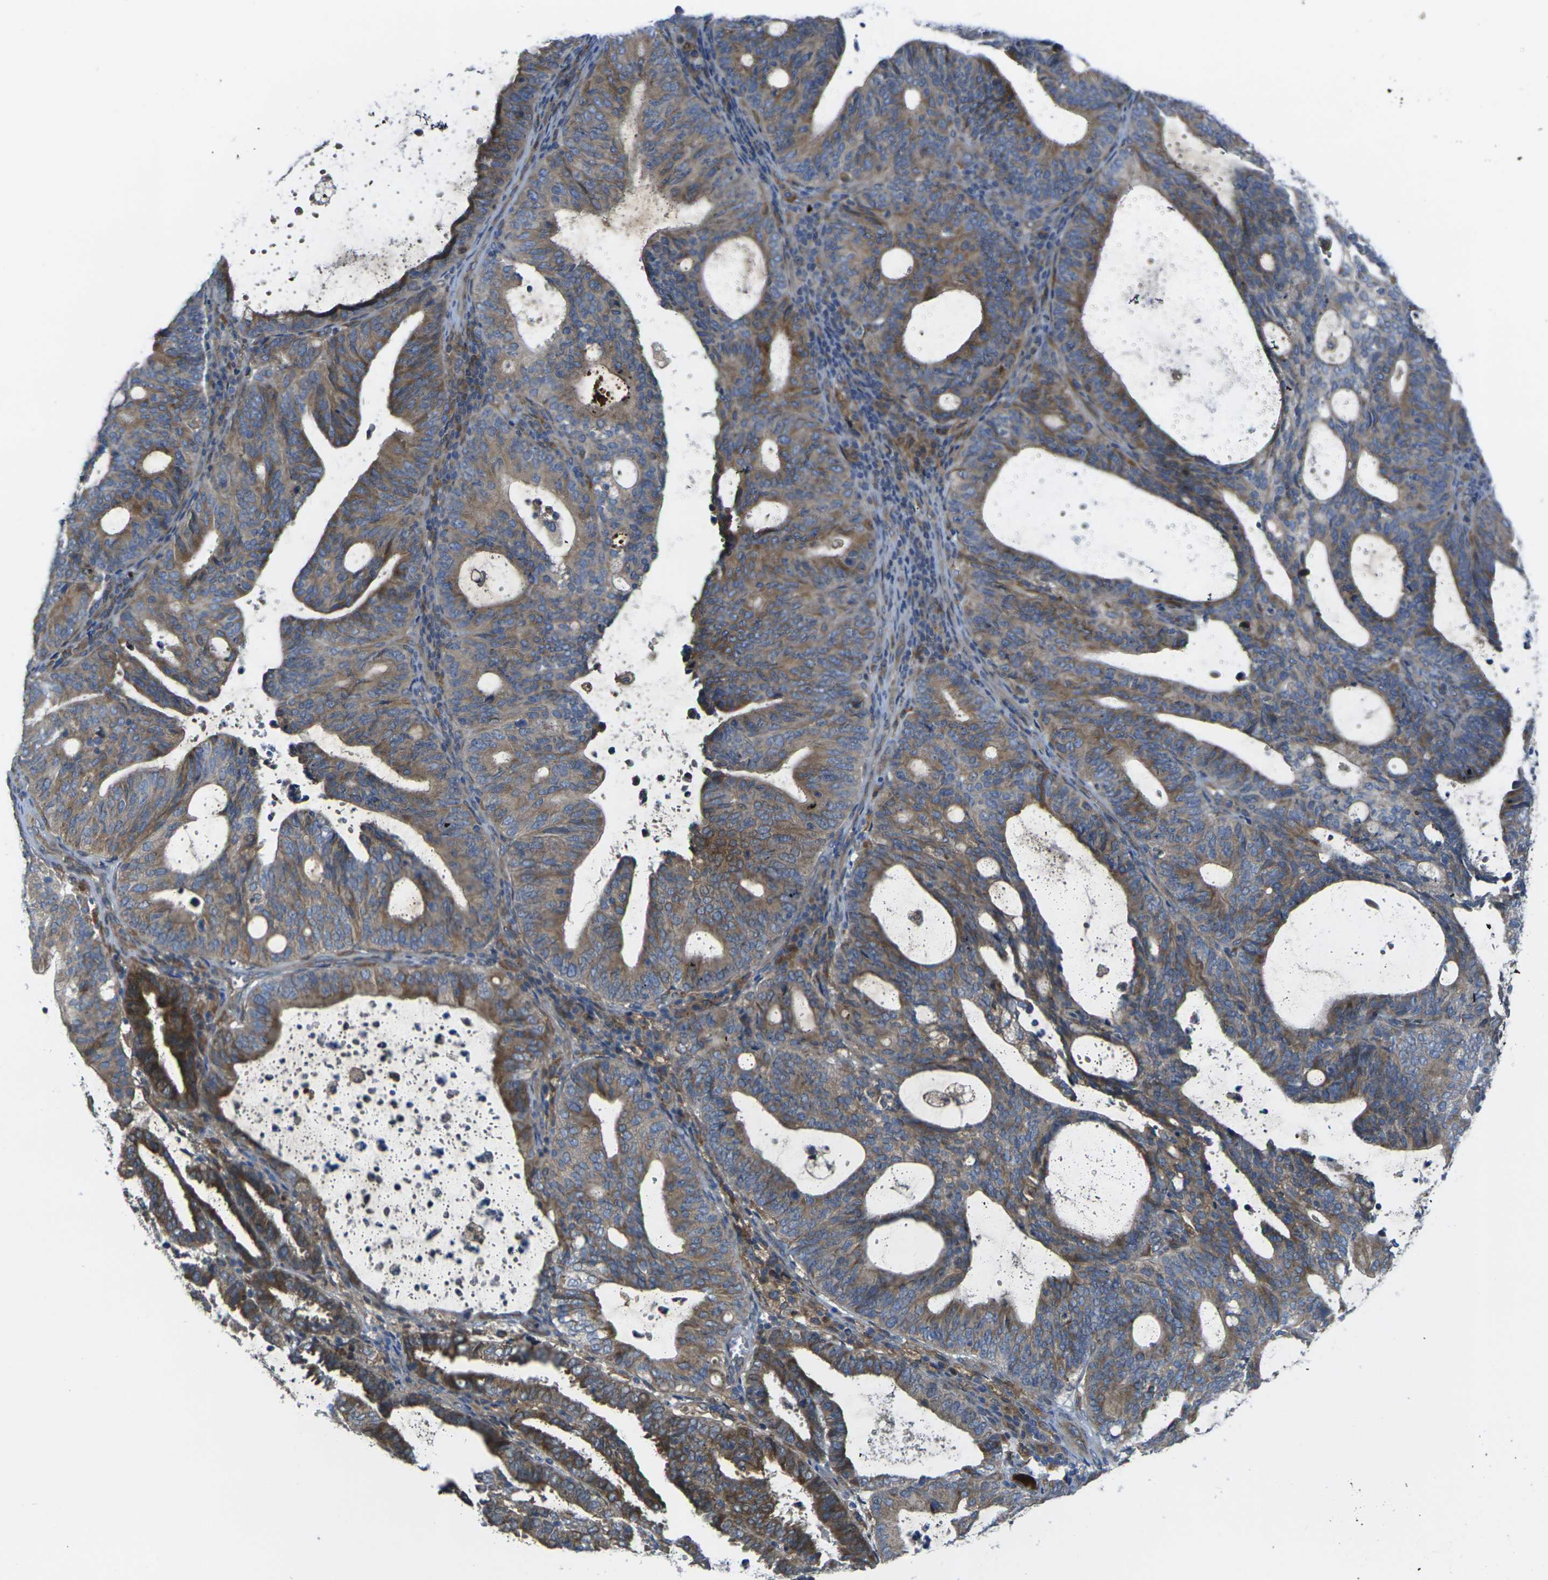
{"staining": {"intensity": "moderate", "quantity": ">75%", "location": "cytoplasmic/membranous"}, "tissue": "endometrial cancer", "cell_type": "Tumor cells", "image_type": "cancer", "snomed": [{"axis": "morphology", "description": "Adenocarcinoma, NOS"}, {"axis": "topography", "description": "Uterus"}], "caption": "Adenocarcinoma (endometrial) stained for a protein reveals moderate cytoplasmic/membranous positivity in tumor cells.", "gene": "FZD1", "patient": {"sex": "female", "age": 83}}